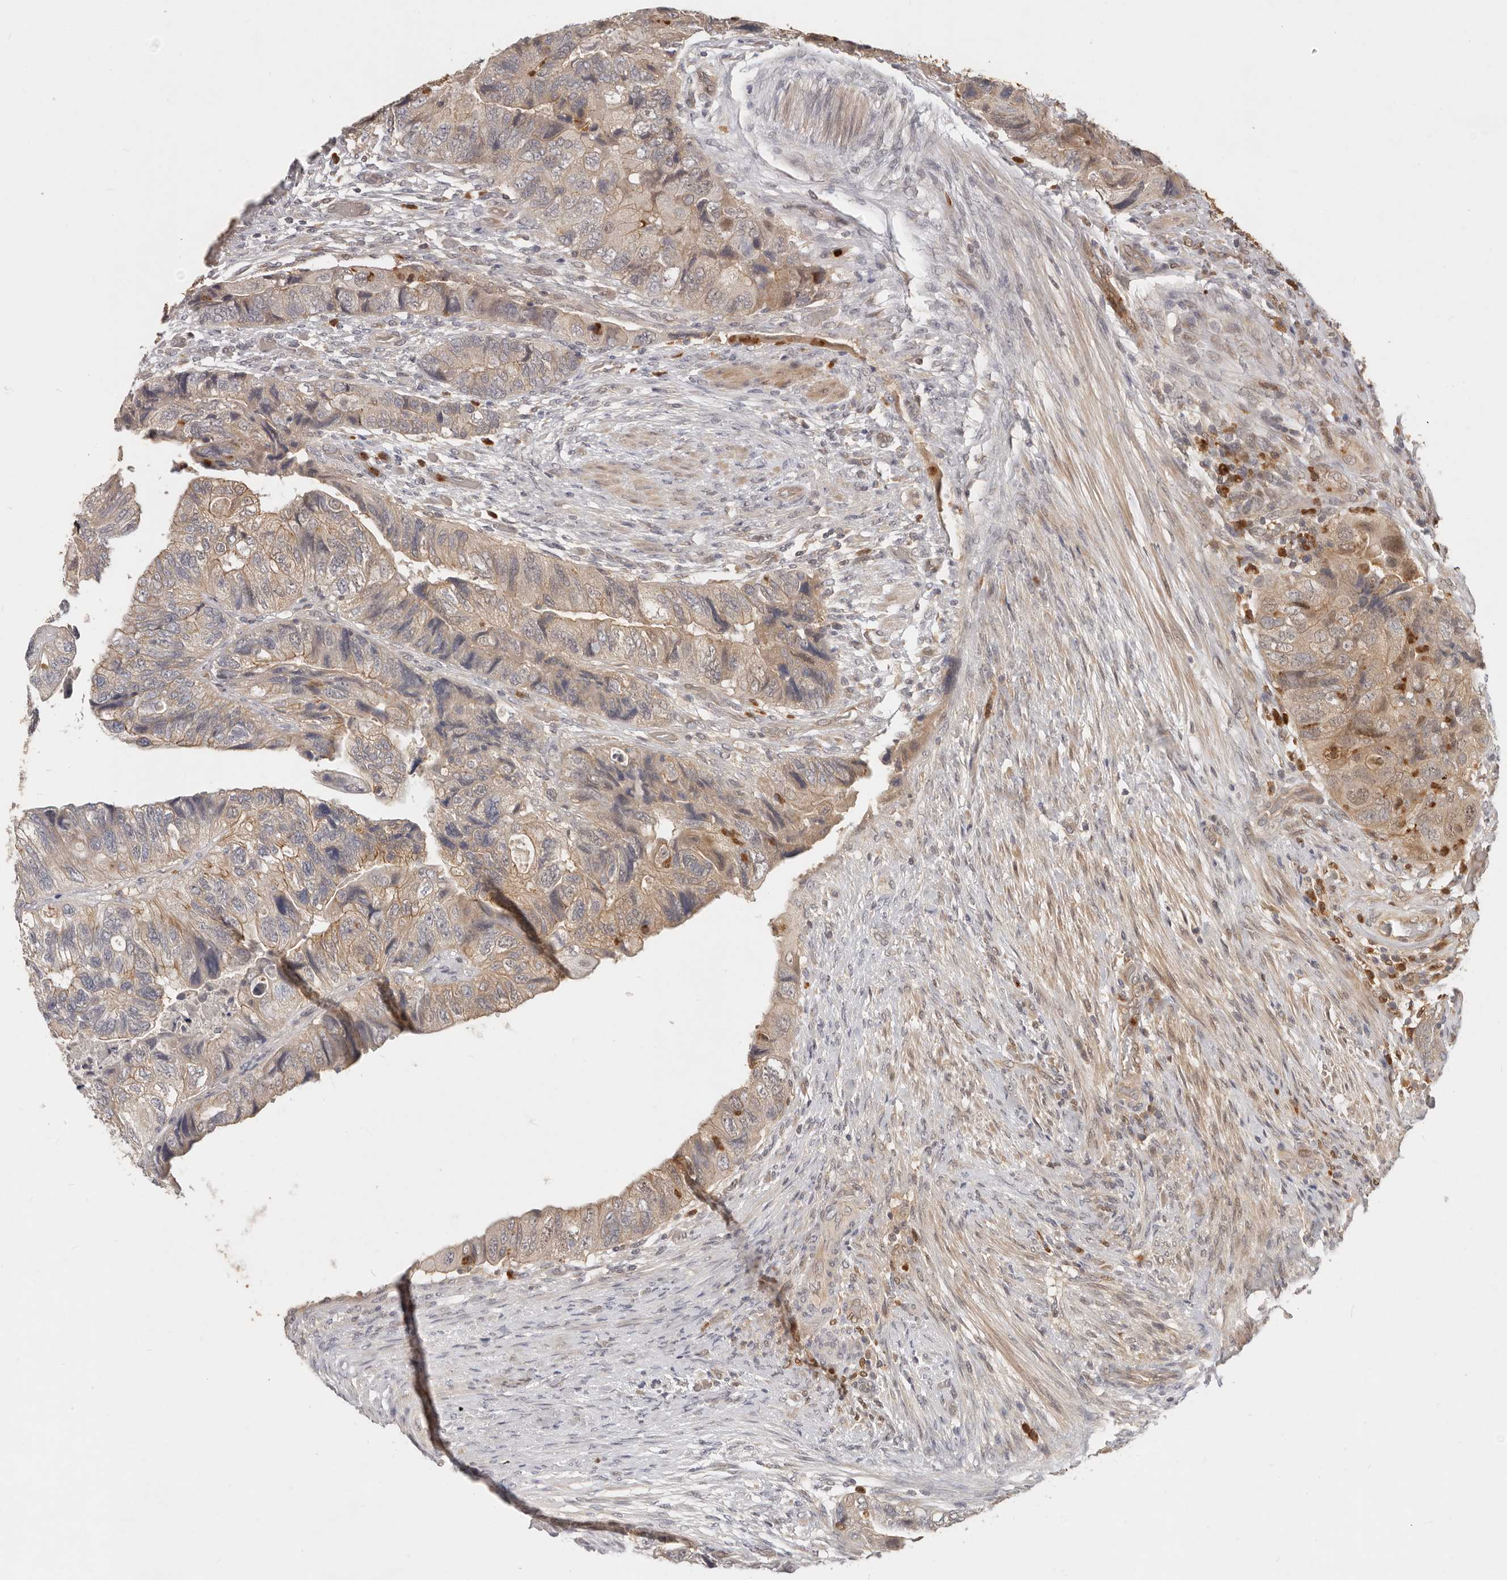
{"staining": {"intensity": "weak", "quantity": "25%-75%", "location": "cytoplasmic/membranous"}, "tissue": "colorectal cancer", "cell_type": "Tumor cells", "image_type": "cancer", "snomed": [{"axis": "morphology", "description": "Adenocarcinoma, NOS"}, {"axis": "topography", "description": "Rectum"}], "caption": "Human adenocarcinoma (colorectal) stained with a brown dye demonstrates weak cytoplasmic/membranous positive staining in approximately 25%-75% of tumor cells.", "gene": "USP49", "patient": {"sex": "male", "age": 63}}